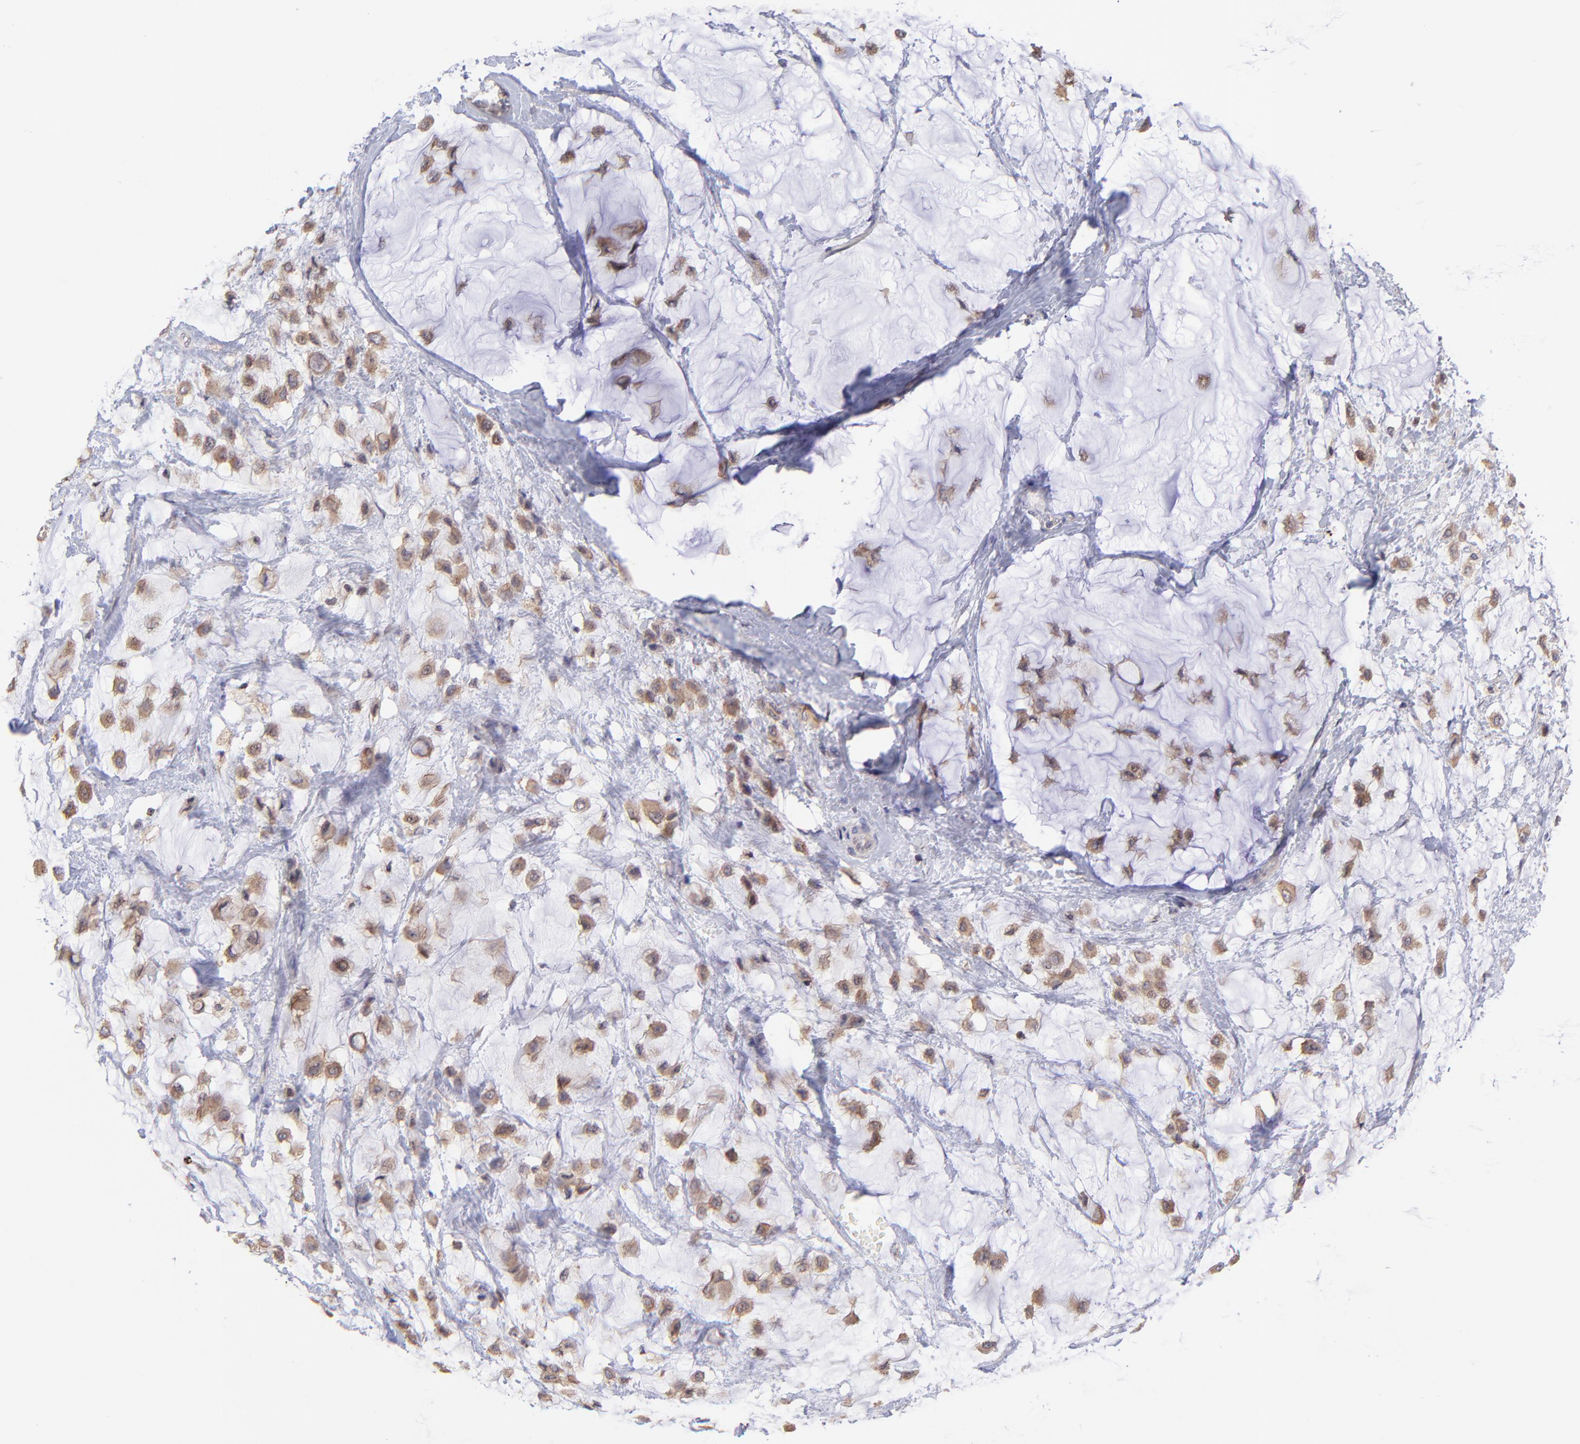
{"staining": {"intensity": "moderate", "quantity": ">75%", "location": "cytoplasmic/membranous"}, "tissue": "breast cancer", "cell_type": "Tumor cells", "image_type": "cancer", "snomed": [{"axis": "morphology", "description": "Lobular carcinoma"}, {"axis": "topography", "description": "Breast"}], "caption": "Breast cancer (lobular carcinoma) tissue exhibits moderate cytoplasmic/membranous staining in approximately >75% of tumor cells", "gene": "NSF", "patient": {"sex": "female", "age": 85}}